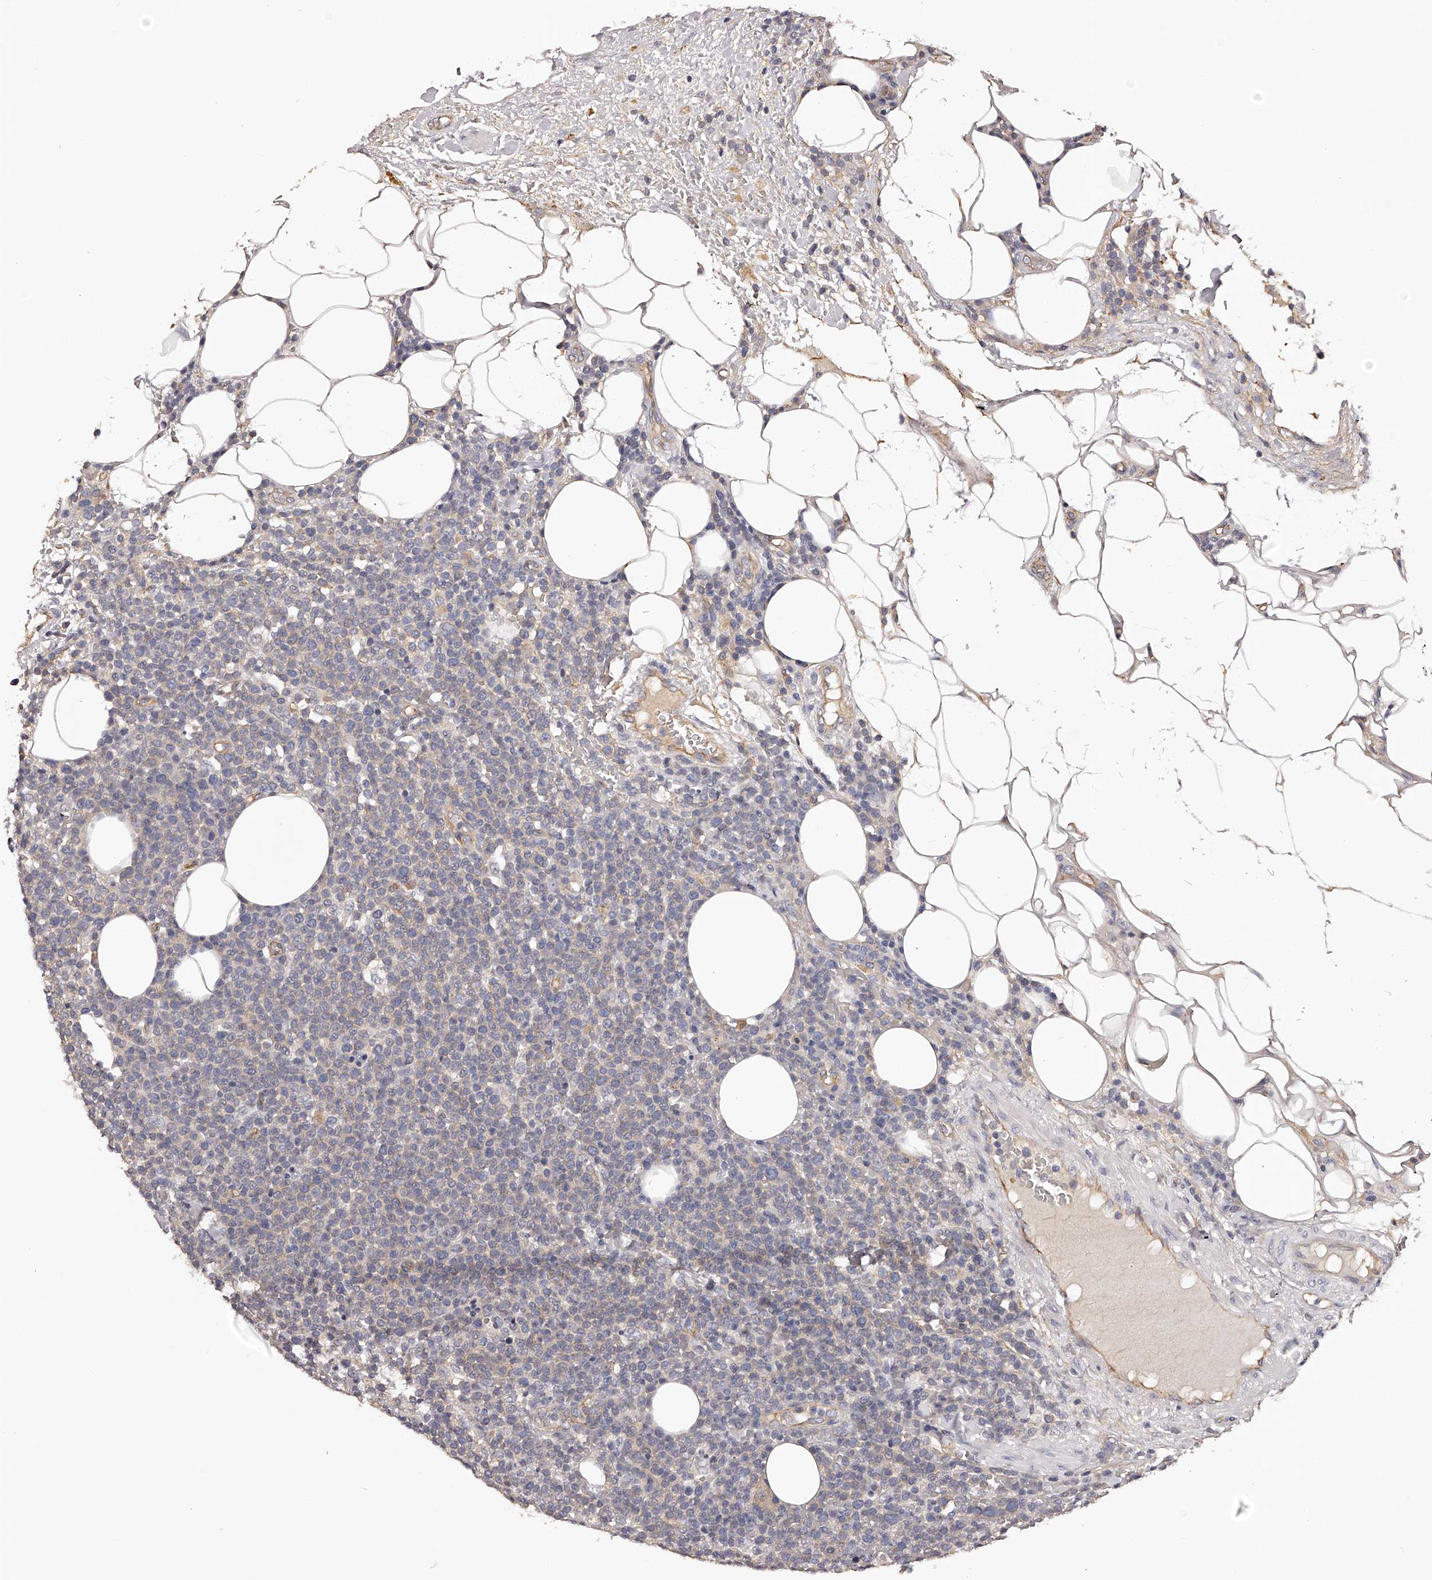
{"staining": {"intensity": "weak", "quantity": "<25%", "location": "cytoplasmic/membranous"}, "tissue": "lymphoma", "cell_type": "Tumor cells", "image_type": "cancer", "snomed": [{"axis": "morphology", "description": "Malignant lymphoma, non-Hodgkin's type, High grade"}, {"axis": "topography", "description": "Lymph node"}], "caption": "High power microscopy photomicrograph of an IHC histopathology image of lymphoma, revealing no significant positivity in tumor cells.", "gene": "LTV1", "patient": {"sex": "male", "age": 61}}